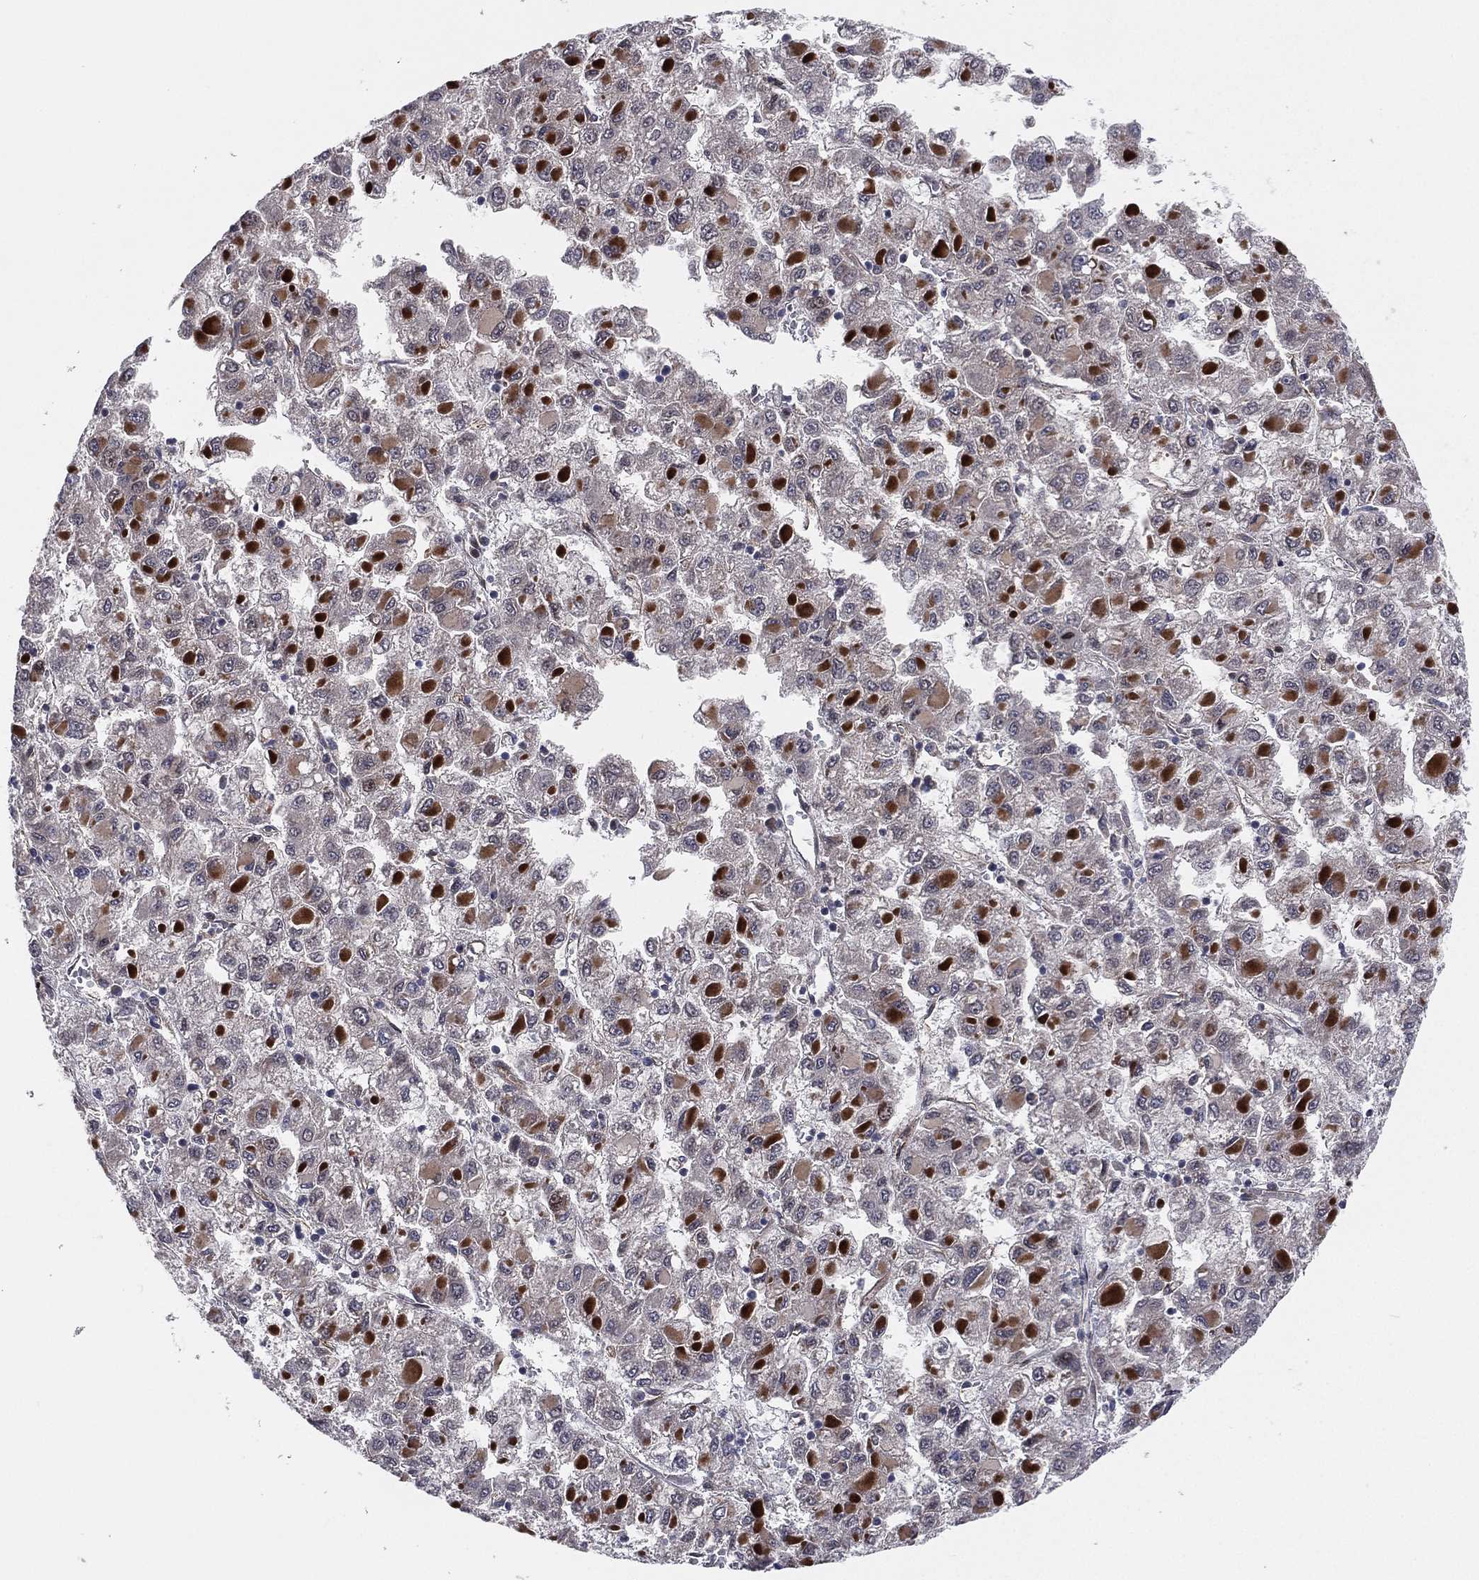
{"staining": {"intensity": "moderate", "quantity": "<25%", "location": "cytoplasmic/membranous"}, "tissue": "liver cancer", "cell_type": "Tumor cells", "image_type": "cancer", "snomed": [{"axis": "morphology", "description": "Carcinoma, Hepatocellular, NOS"}, {"axis": "topography", "description": "Liver"}], "caption": "Protein staining of liver cancer tissue shows moderate cytoplasmic/membranous expression in approximately <25% of tumor cells. Immunohistochemistry stains the protein in brown and the nuclei are stained blue.", "gene": "UTP14A", "patient": {"sex": "male", "age": 40}}